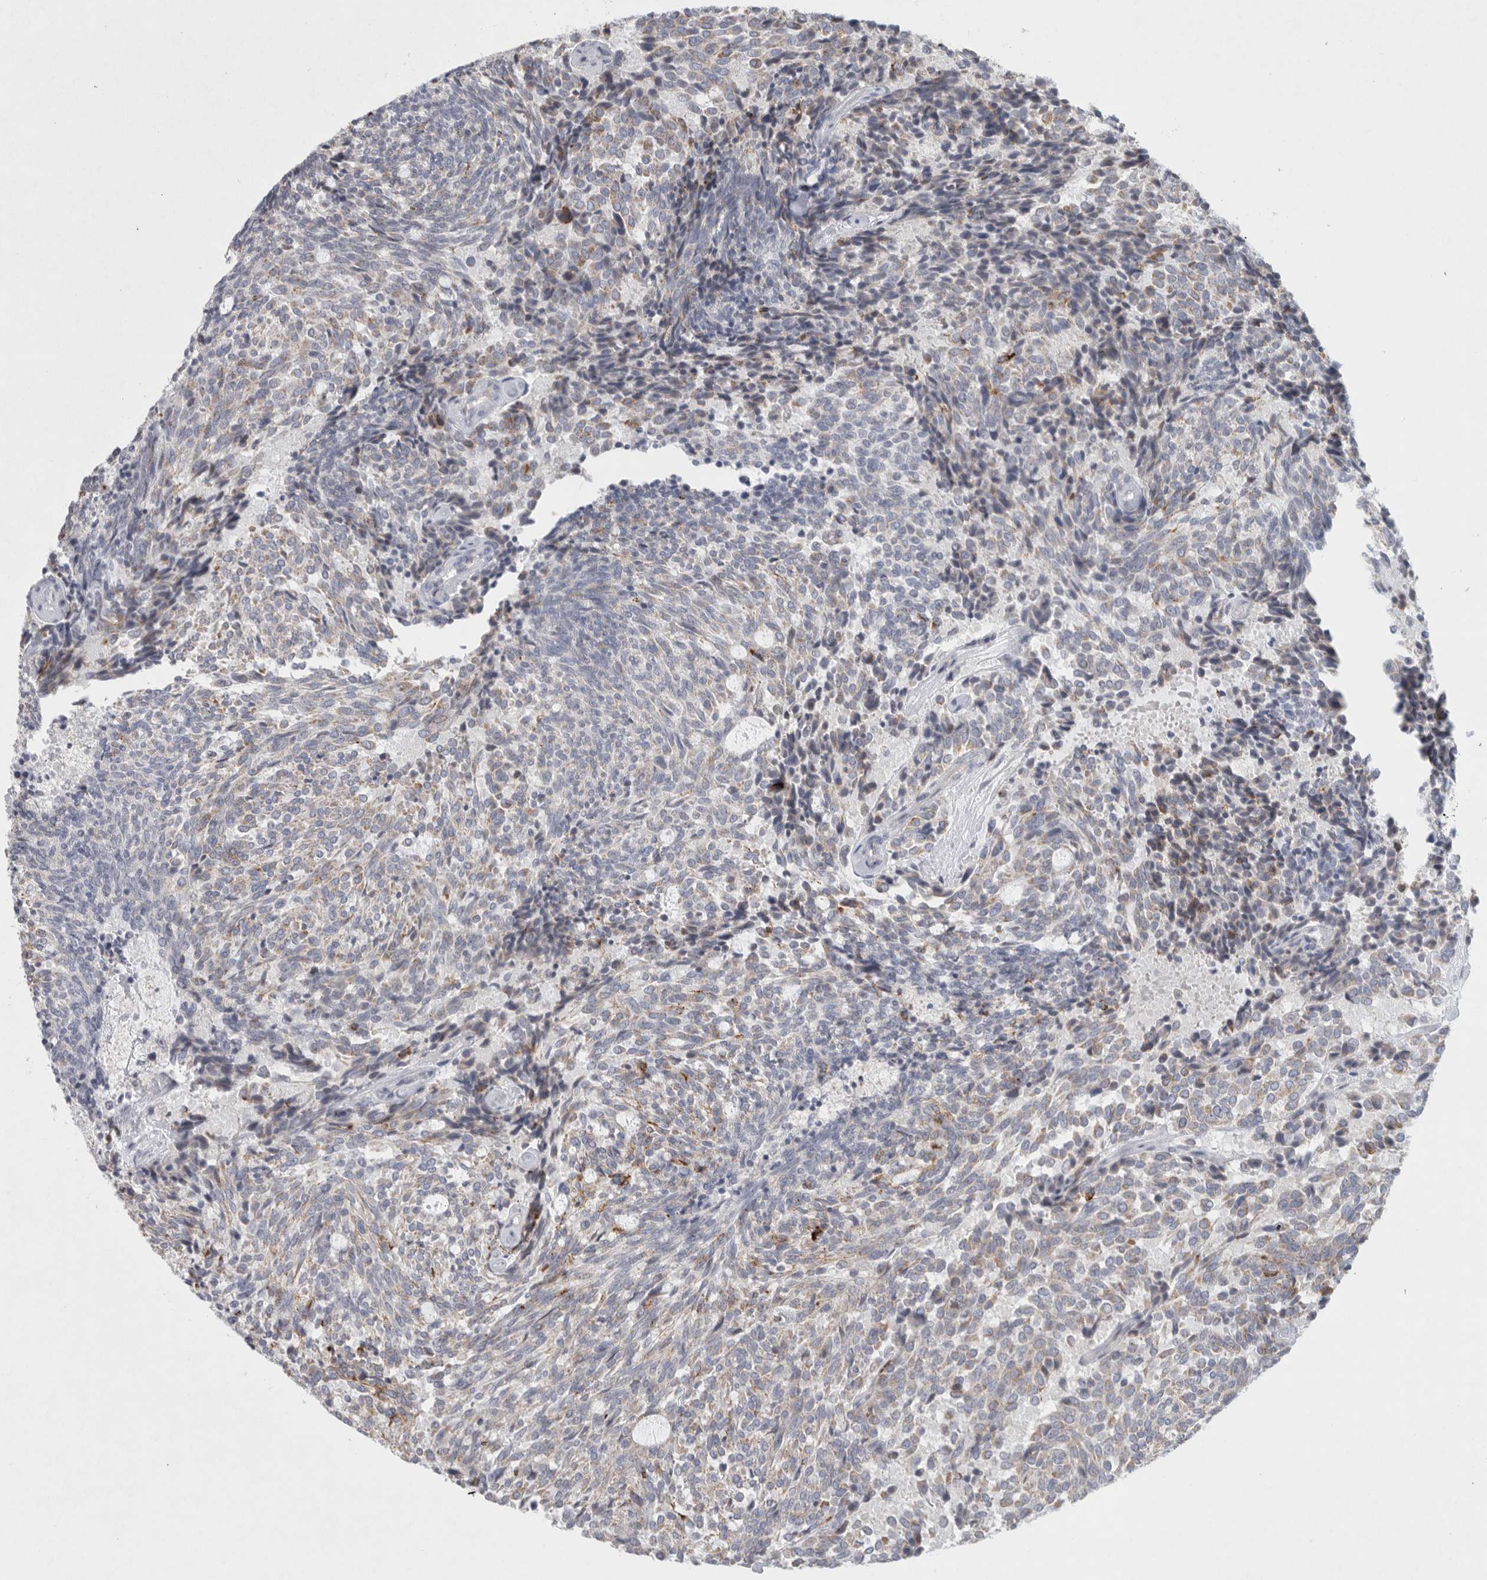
{"staining": {"intensity": "weak", "quantity": "25%-75%", "location": "cytoplasmic/membranous"}, "tissue": "carcinoid", "cell_type": "Tumor cells", "image_type": "cancer", "snomed": [{"axis": "morphology", "description": "Carcinoid, malignant, NOS"}, {"axis": "topography", "description": "Pancreas"}], "caption": "Brown immunohistochemical staining in carcinoid (malignant) shows weak cytoplasmic/membranous staining in approximately 25%-75% of tumor cells.", "gene": "TMEM69", "patient": {"sex": "female", "age": 54}}